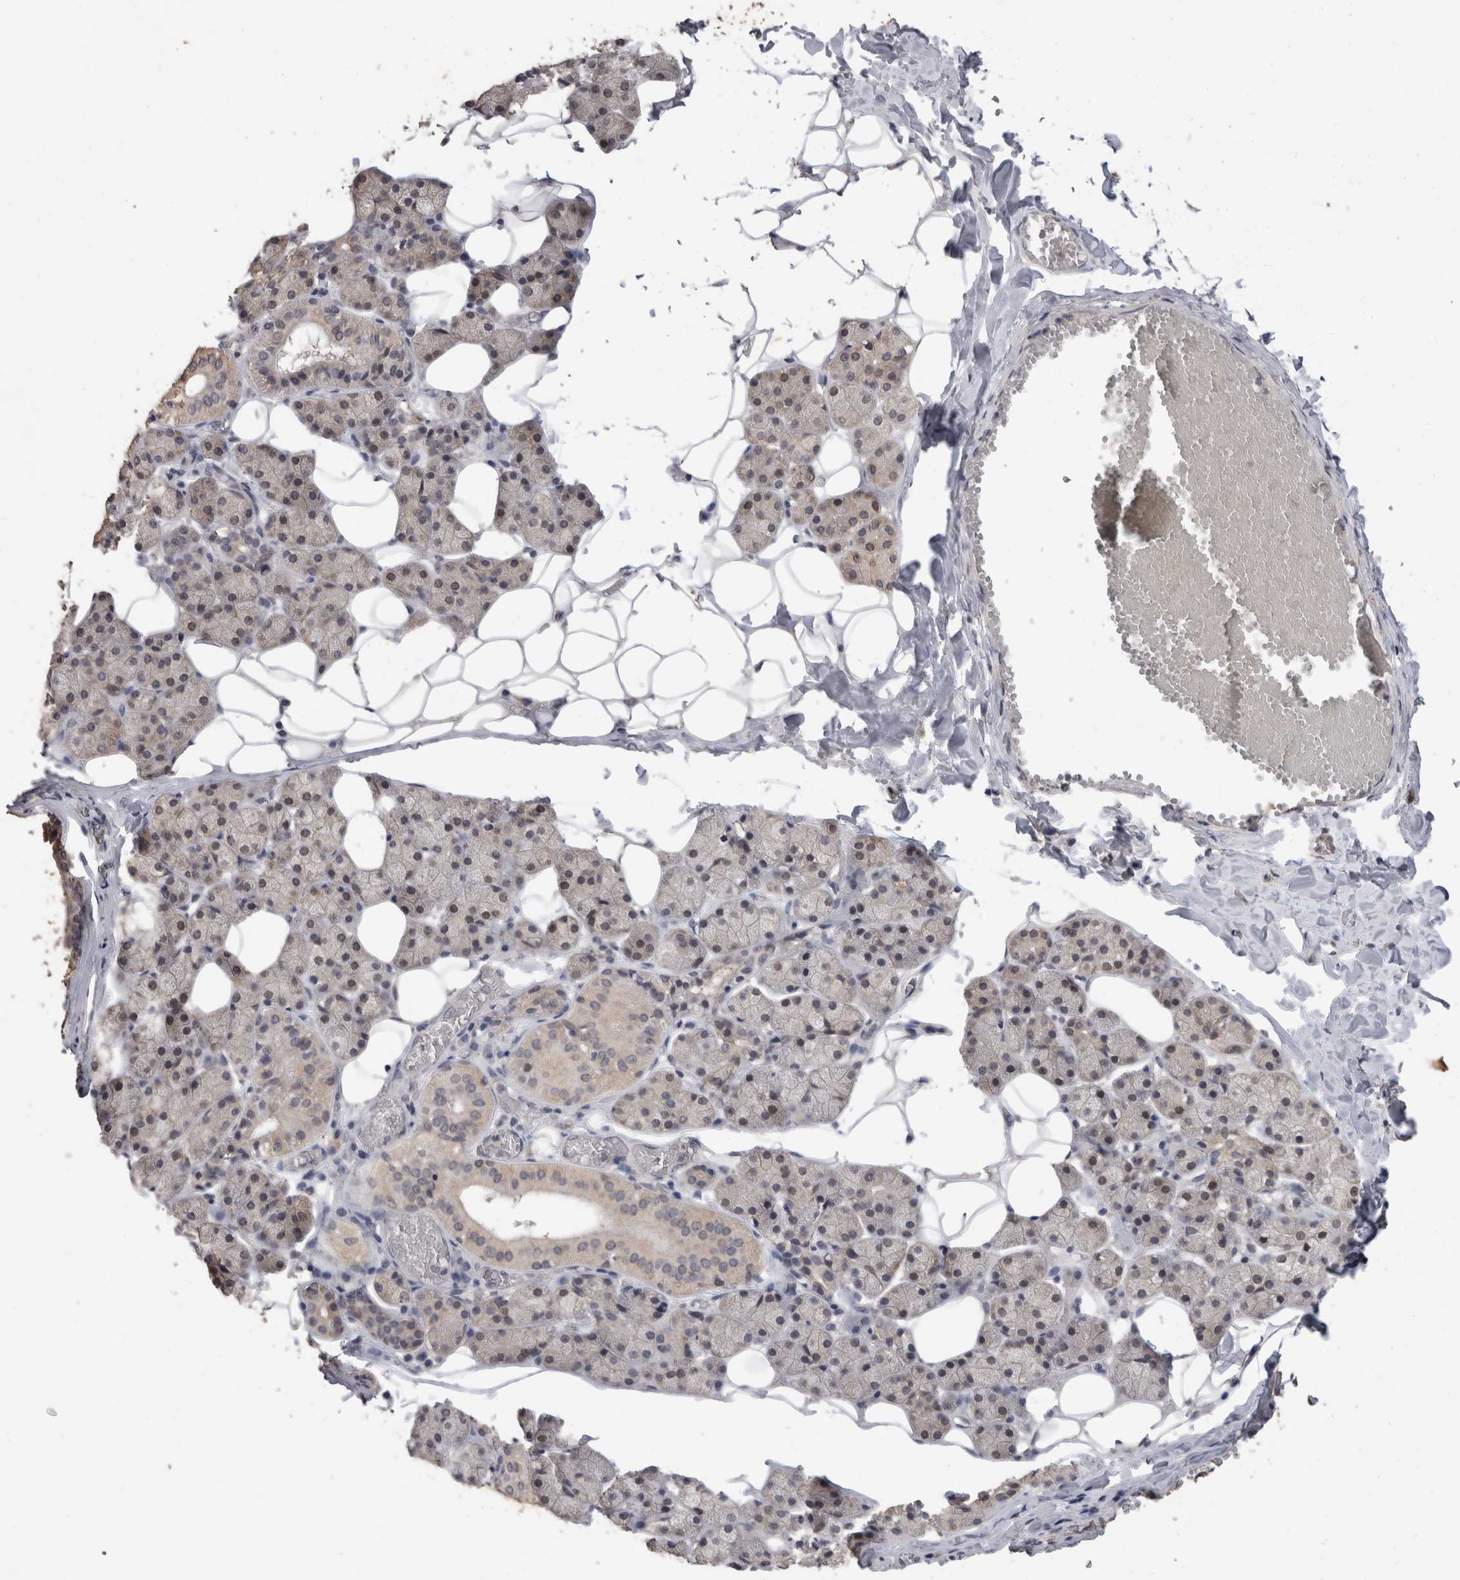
{"staining": {"intensity": "weak", "quantity": "<25%", "location": "cytoplasmic/membranous"}, "tissue": "salivary gland", "cell_type": "Glandular cells", "image_type": "normal", "snomed": [{"axis": "morphology", "description": "Normal tissue, NOS"}, {"axis": "topography", "description": "Salivary gland"}], "caption": "Glandular cells are negative for brown protein staining in normal salivary gland. (DAB IHC, high magnification).", "gene": "FHOD3", "patient": {"sex": "female", "age": 33}}